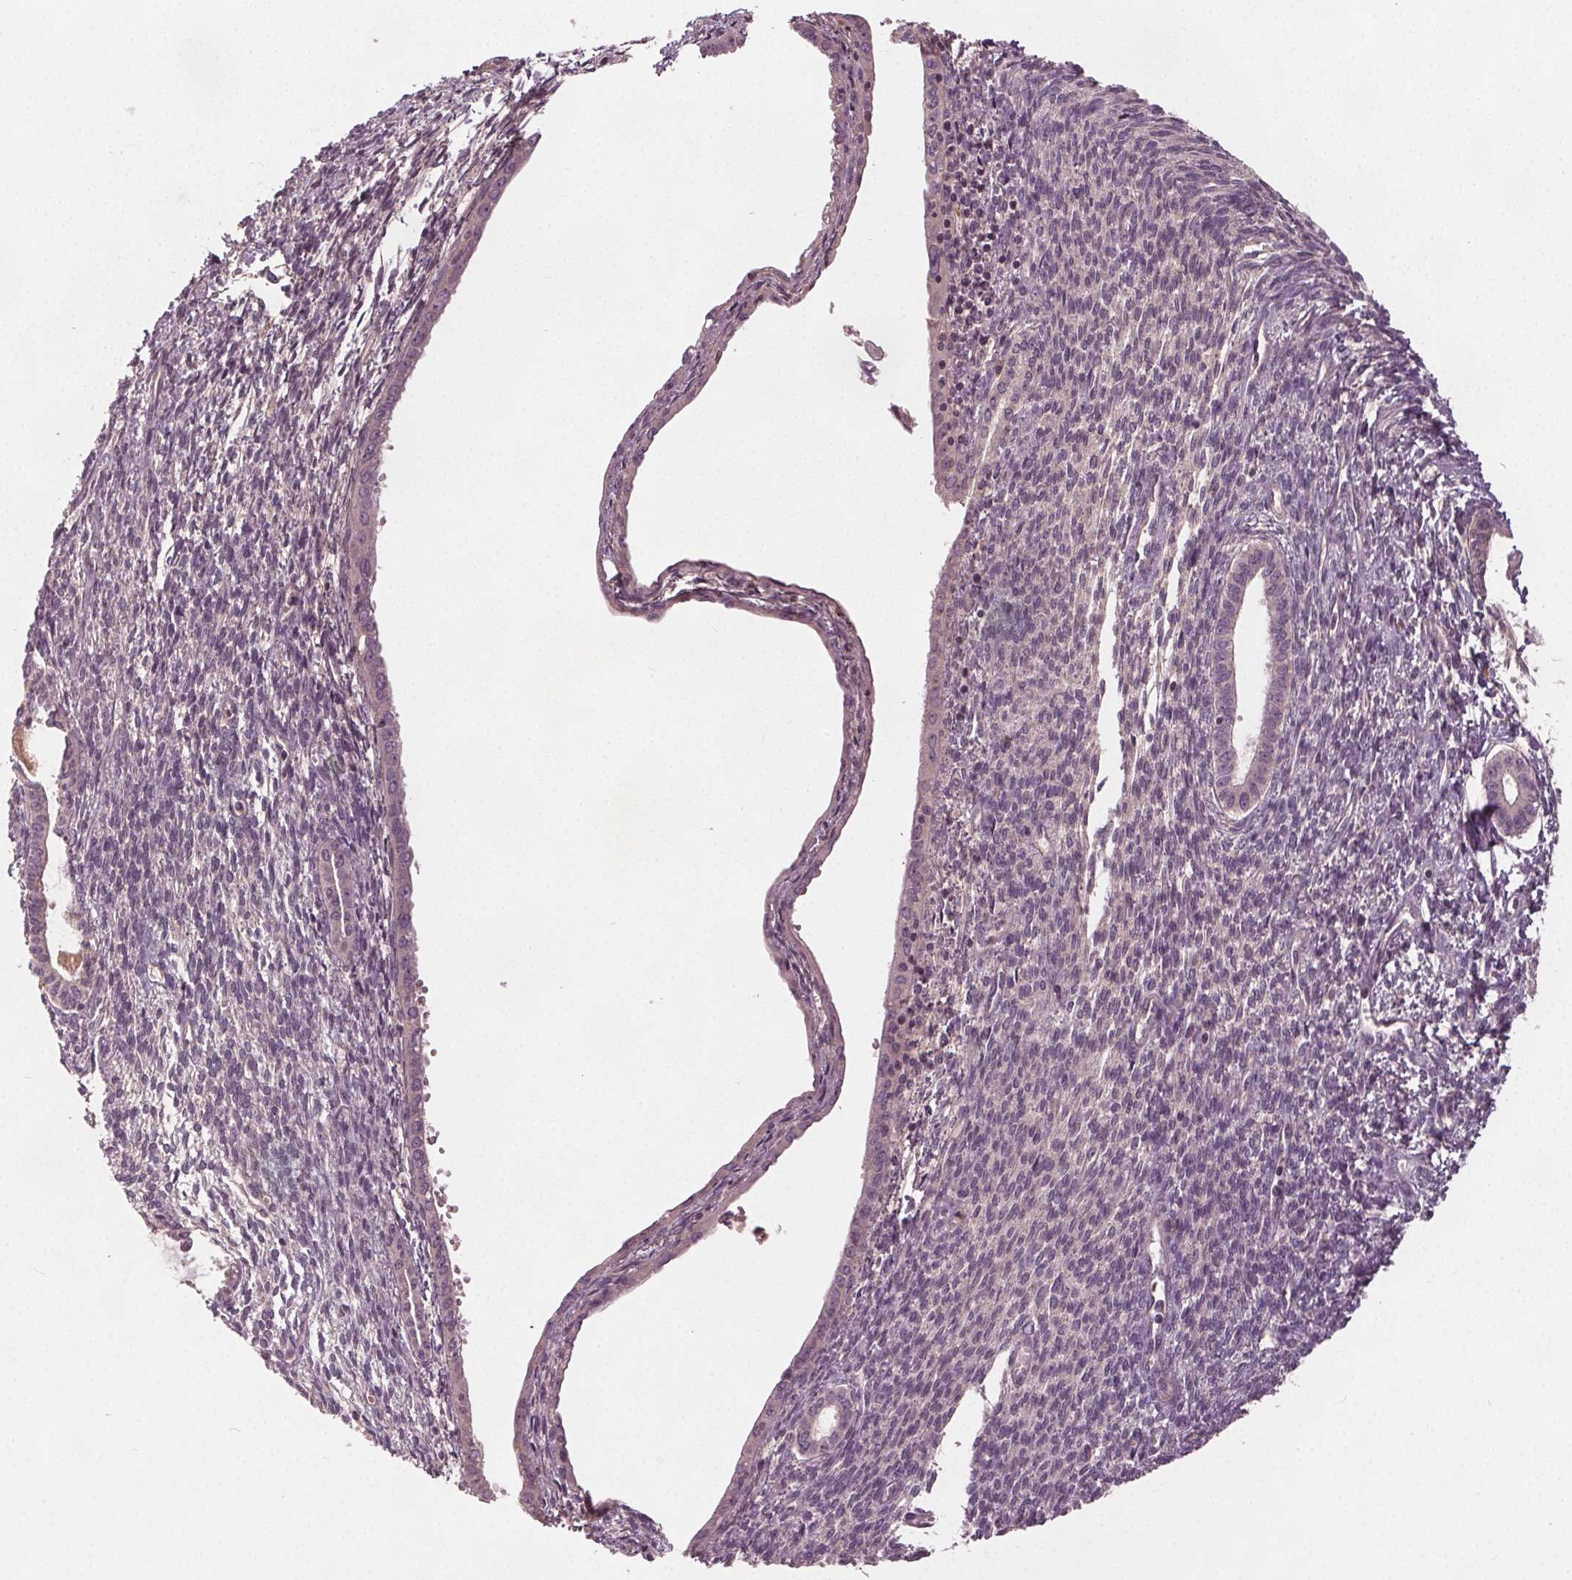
{"staining": {"intensity": "negative", "quantity": "none", "location": "none"}, "tissue": "endometrial cancer", "cell_type": "Tumor cells", "image_type": "cancer", "snomed": [{"axis": "morphology", "description": "Adenocarcinoma, NOS"}, {"axis": "topography", "description": "Endometrium"}], "caption": "A high-resolution histopathology image shows immunohistochemistry (IHC) staining of endometrial cancer (adenocarcinoma), which exhibits no significant positivity in tumor cells.", "gene": "PDGFD", "patient": {"sex": "female", "age": 86}}